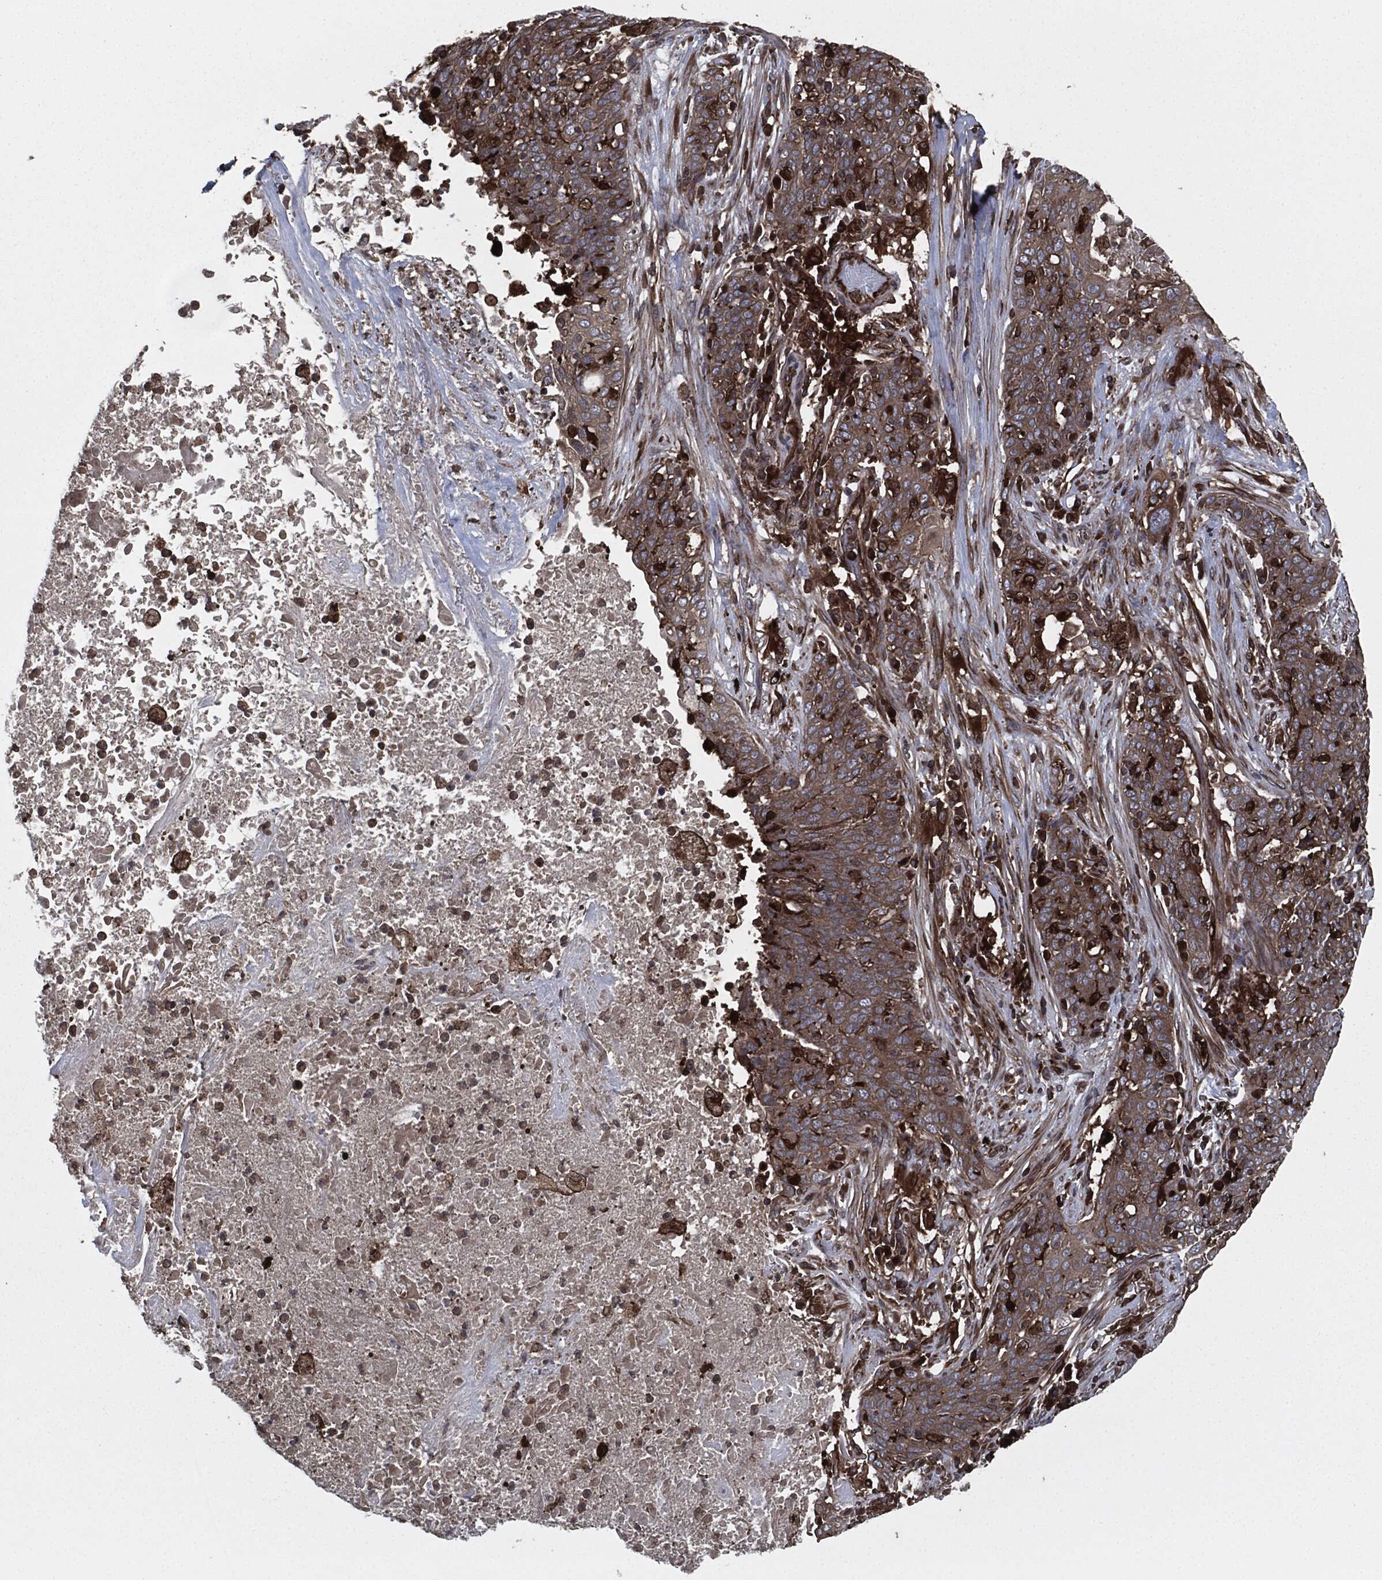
{"staining": {"intensity": "weak", "quantity": ">75%", "location": "cytoplasmic/membranous"}, "tissue": "lung cancer", "cell_type": "Tumor cells", "image_type": "cancer", "snomed": [{"axis": "morphology", "description": "Squamous cell carcinoma, NOS"}, {"axis": "topography", "description": "Lung"}], "caption": "Lung cancer (squamous cell carcinoma) stained with a brown dye displays weak cytoplasmic/membranous positive positivity in approximately >75% of tumor cells.", "gene": "RAP1GDS1", "patient": {"sex": "male", "age": 82}}